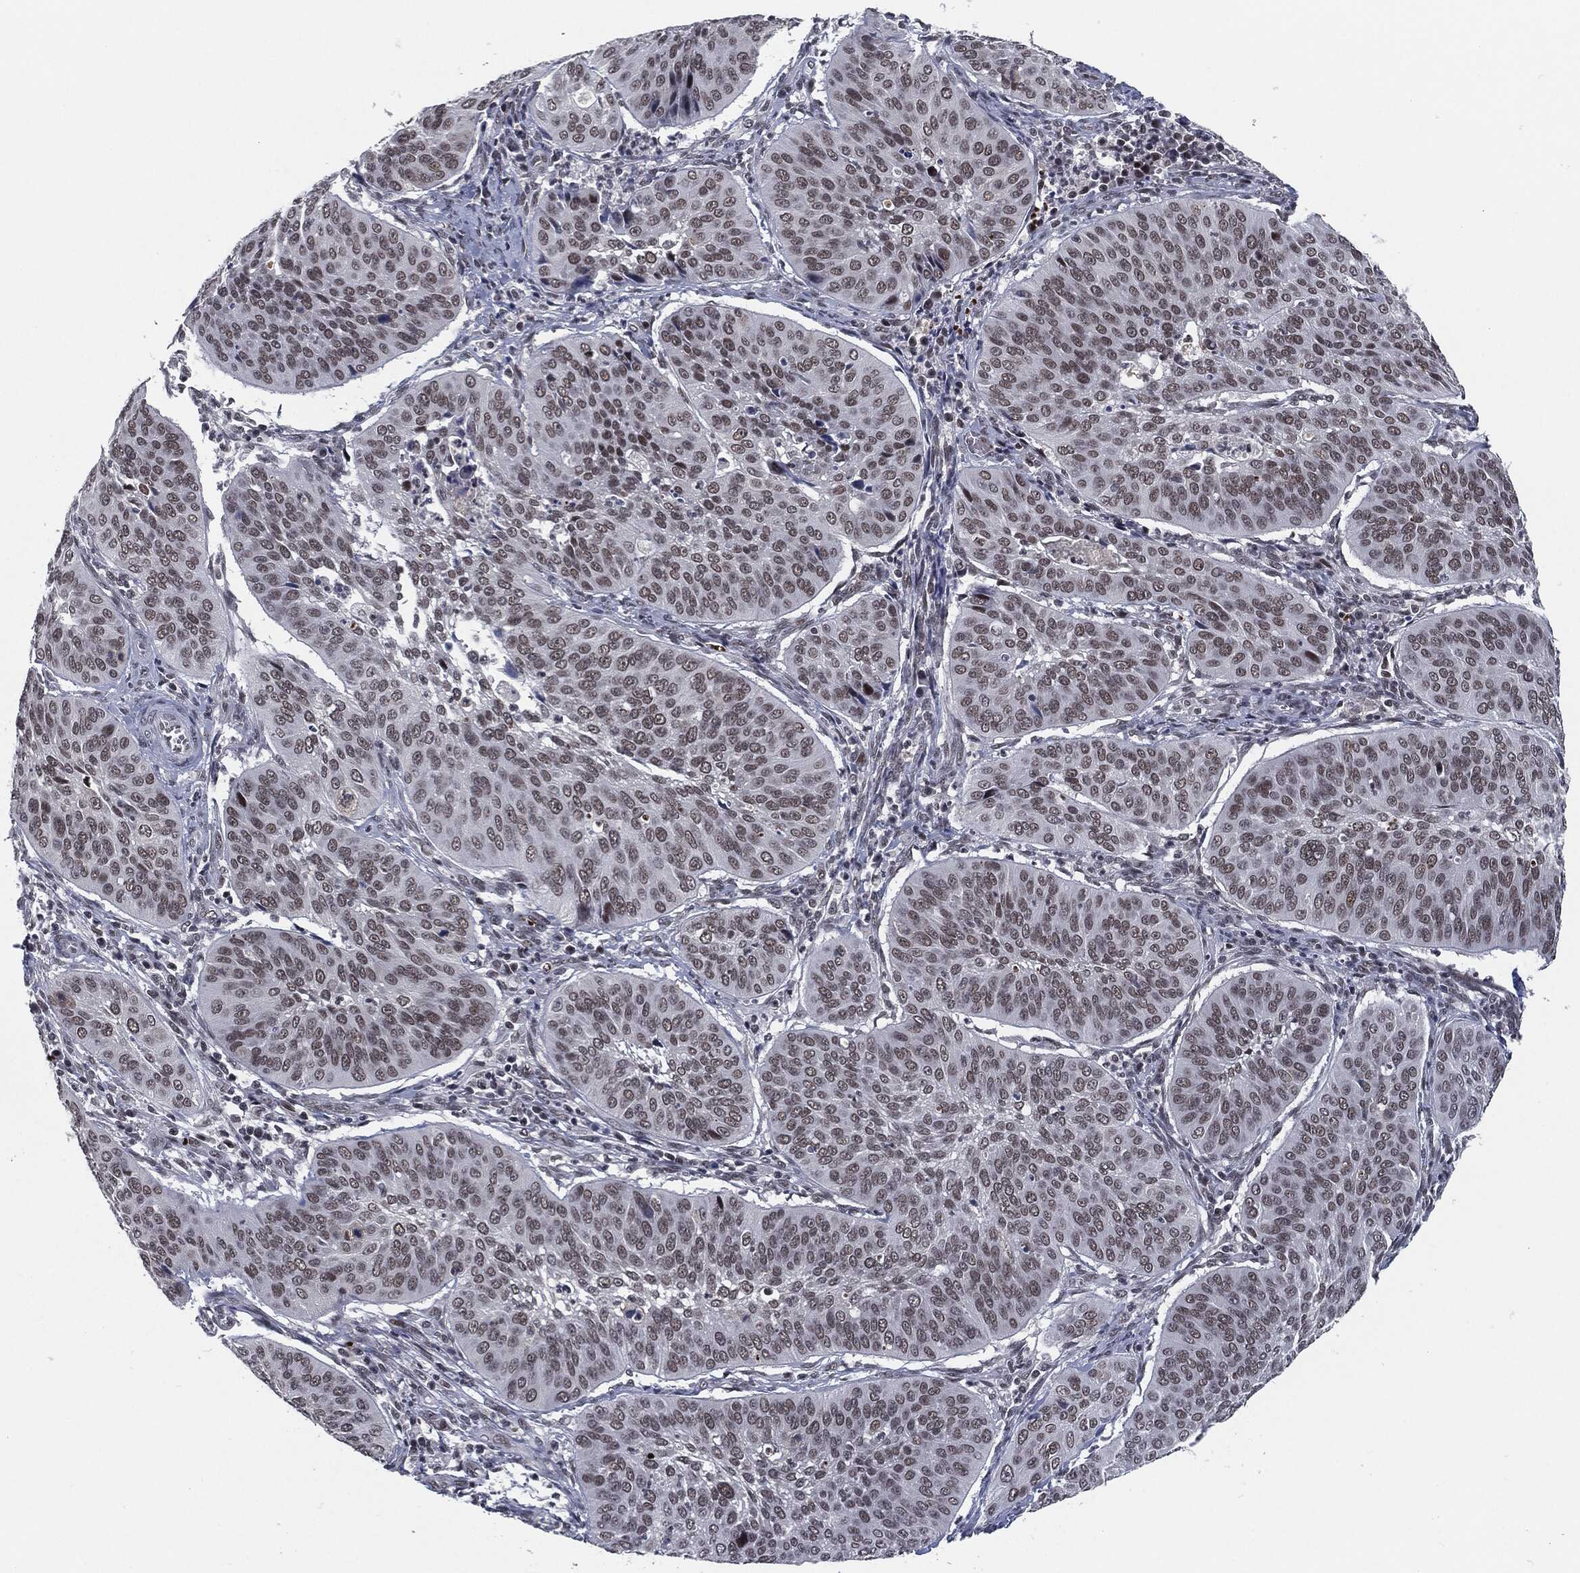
{"staining": {"intensity": "weak", "quantity": "25%-75%", "location": "nuclear"}, "tissue": "cervical cancer", "cell_type": "Tumor cells", "image_type": "cancer", "snomed": [{"axis": "morphology", "description": "Normal tissue, NOS"}, {"axis": "morphology", "description": "Squamous cell carcinoma, NOS"}, {"axis": "topography", "description": "Cervix"}], "caption": "Immunohistochemistry (IHC) (DAB (3,3'-diaminobenzidine)) staining of cervical cancer (squamous cell carcinoma) reveals weak nuclear protein staining in about 25%-75% of tumor cells.", "gene": "ANXA1", "patient": {"sex": "female", "age": 39}}